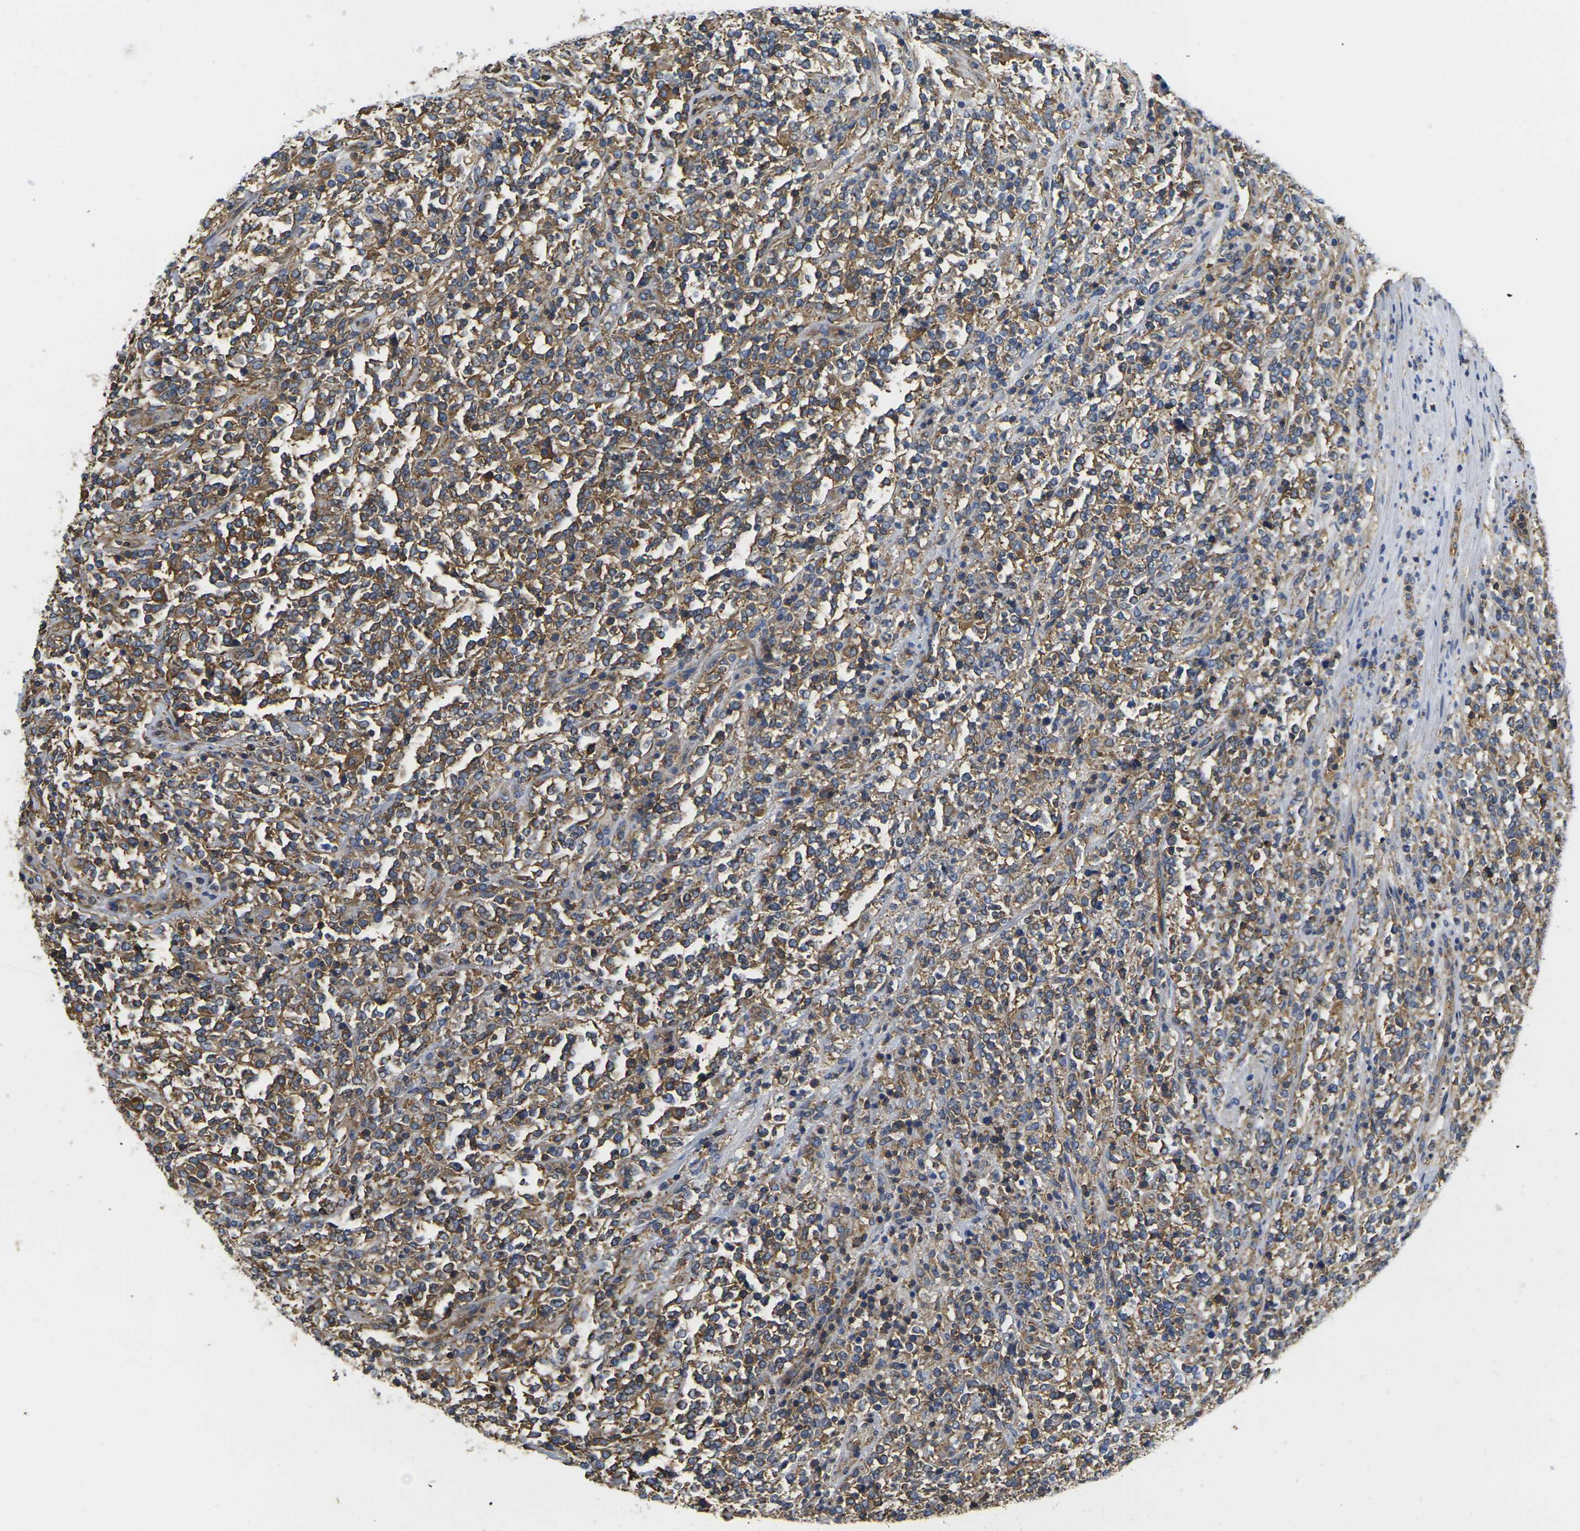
{"staining": {"intensity": "moderate", "quantity": ">75%", "location": "cytoplasmic/membranous"}, "tissue": "lymphoma", "cell_type": "Tumor cells", "image_type": "cancer", "snomed": [{"axis": "morphology", "description": "Malignant lymphoma, non-Hodgkin's type, High grade"}, {"axis": "topography", "description": "Soft tissue"}], "caption": "IHC photomicrograph of neoplastic tissue: malignant lymphoma, non-Hodgkin's type (high-grade) stained using immunohistochemistry demonstrates medium levels of moderate protein expression localized specifically in the cytoplasmic/membranous of tumor cells, appearing as a cytoplasmic/membranous brown color.", "gene": "FAM110D", "patient": {"sex": "male", "age": 18}}